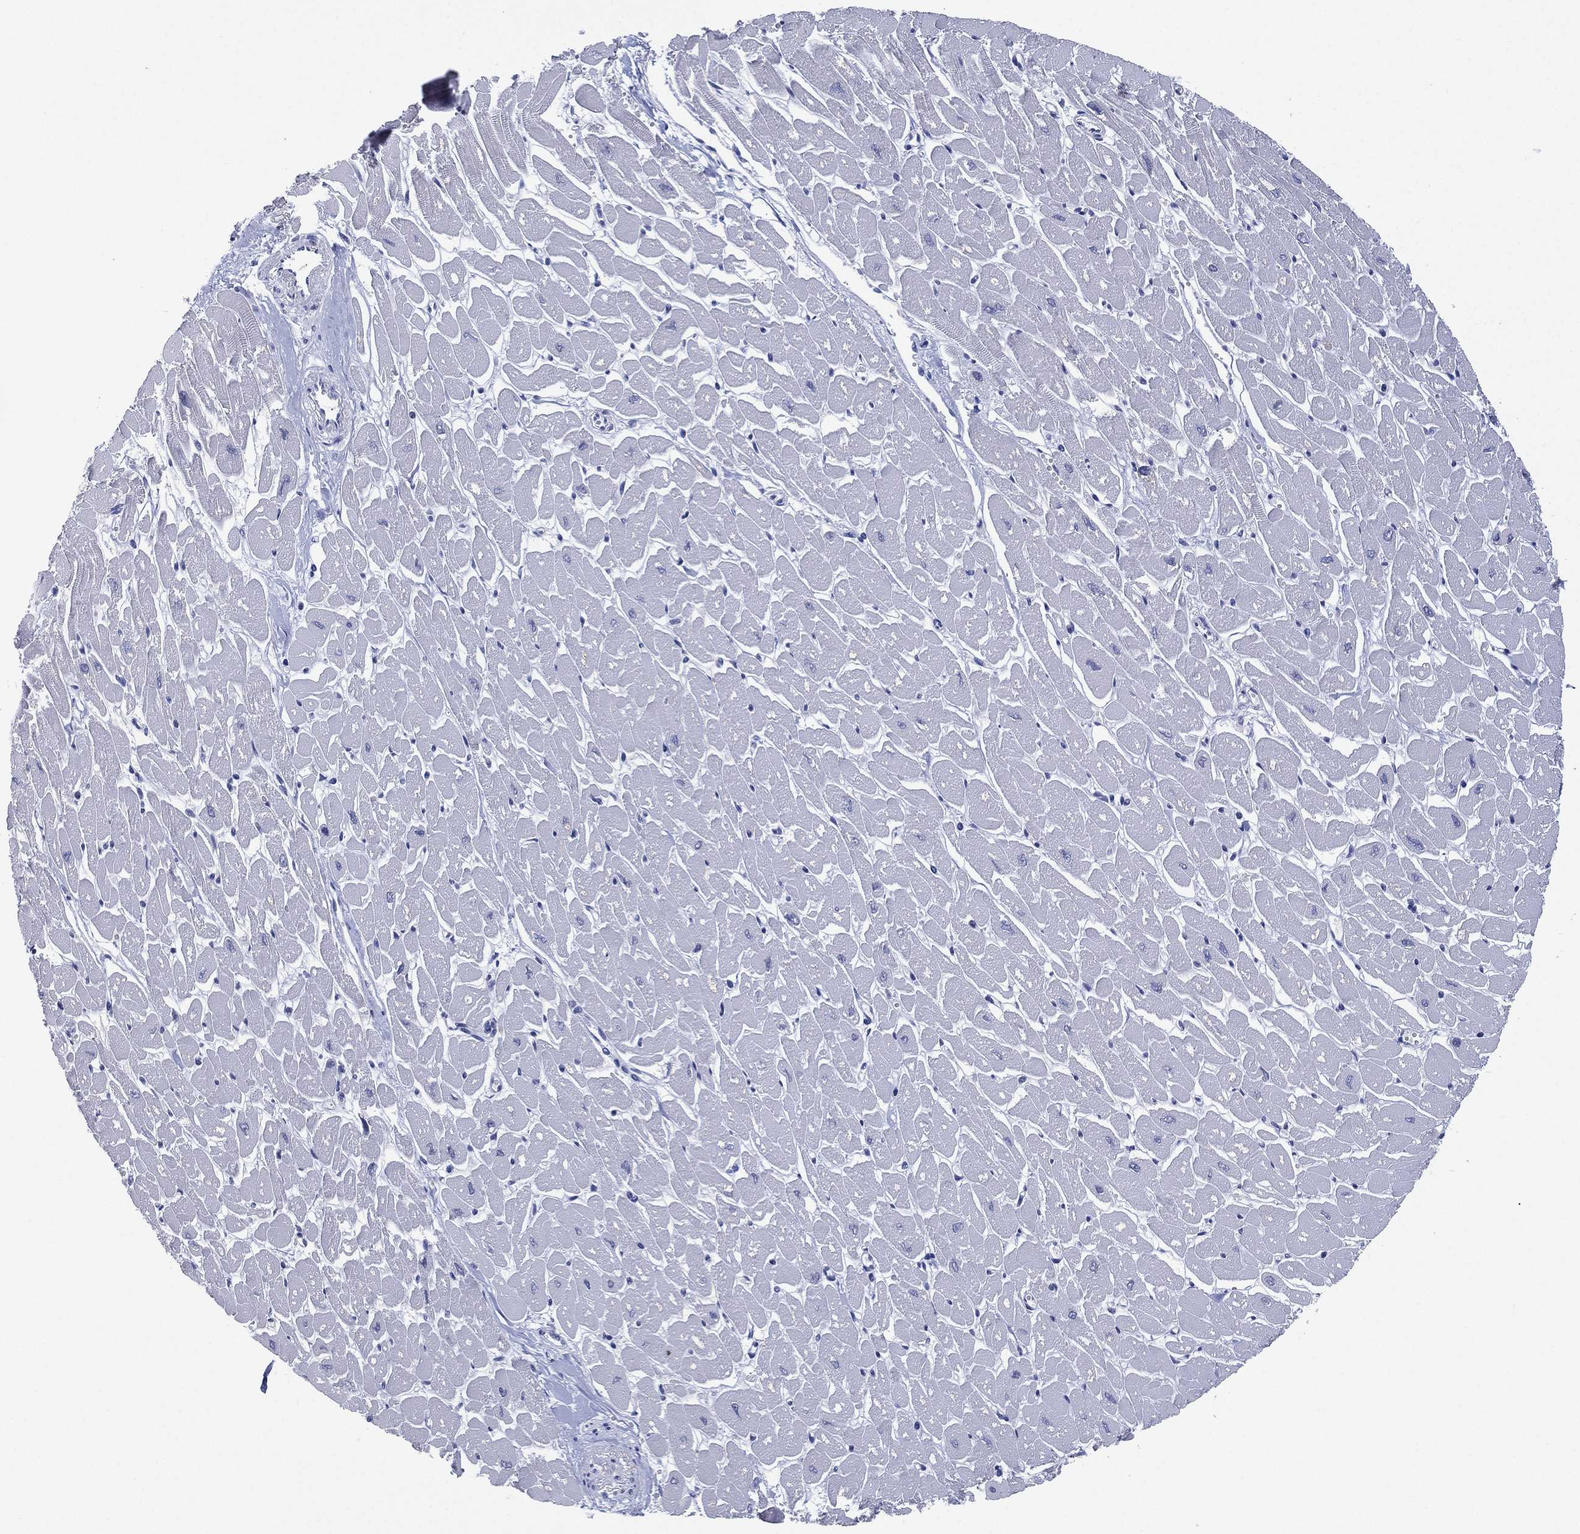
{"staining": {"intensity": "negative", "quantity": "none", "location": "none"}, "tissue": "heart muscle", "cell_type": "Cardiomyocytes", "image_type": "normal", "snomed": [{"axis": "morphology", "description": "Normal tissue, NOS"}, {"axis": "topography", "description": "Heart"}], "caption": "Normal heart muscle was stained to show a protein in brown. There is no significant expression in cardiomyocytes. Nuclei are stained in blue.", "gene": "KRT35", "patient": {"sex": "male", "age": 57}}